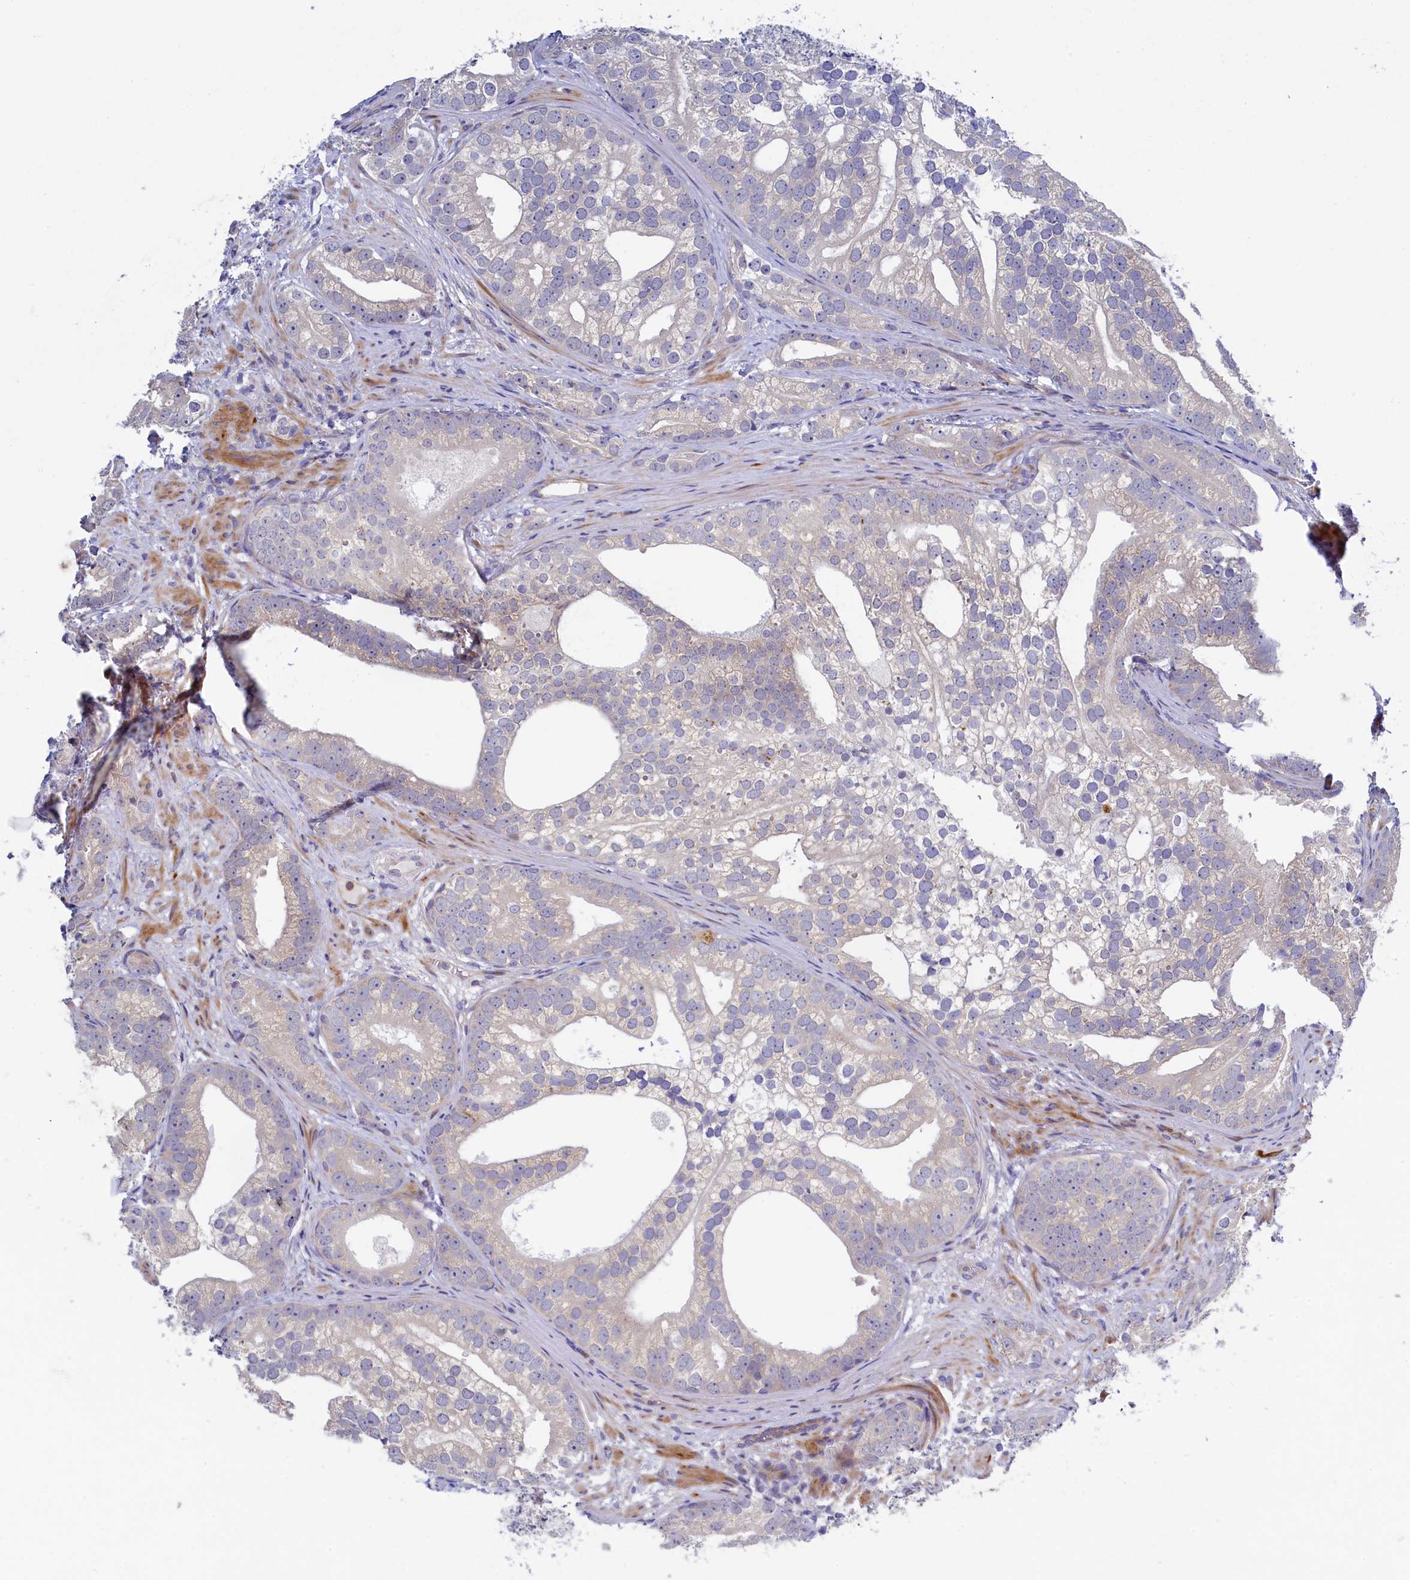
{"staining": {"intensity": "negative", "quantity": "none", "location": "none"}, "tissue": "prostate cancer", "cell_type": "Tumor cells", "image_type": "cancer", "snomed": [{"axis": "morphology", "description": "Adenocarcinoma, High grade"}, {"axis": "topography", "description": "Prostate"}], "caption": "The immunohistochemistry (IHC) image has no significant expression in tumor cells of prostate cancer tissue.", "gene": "PIK3C3", "patient": {"sex": "male", "age": 75}}